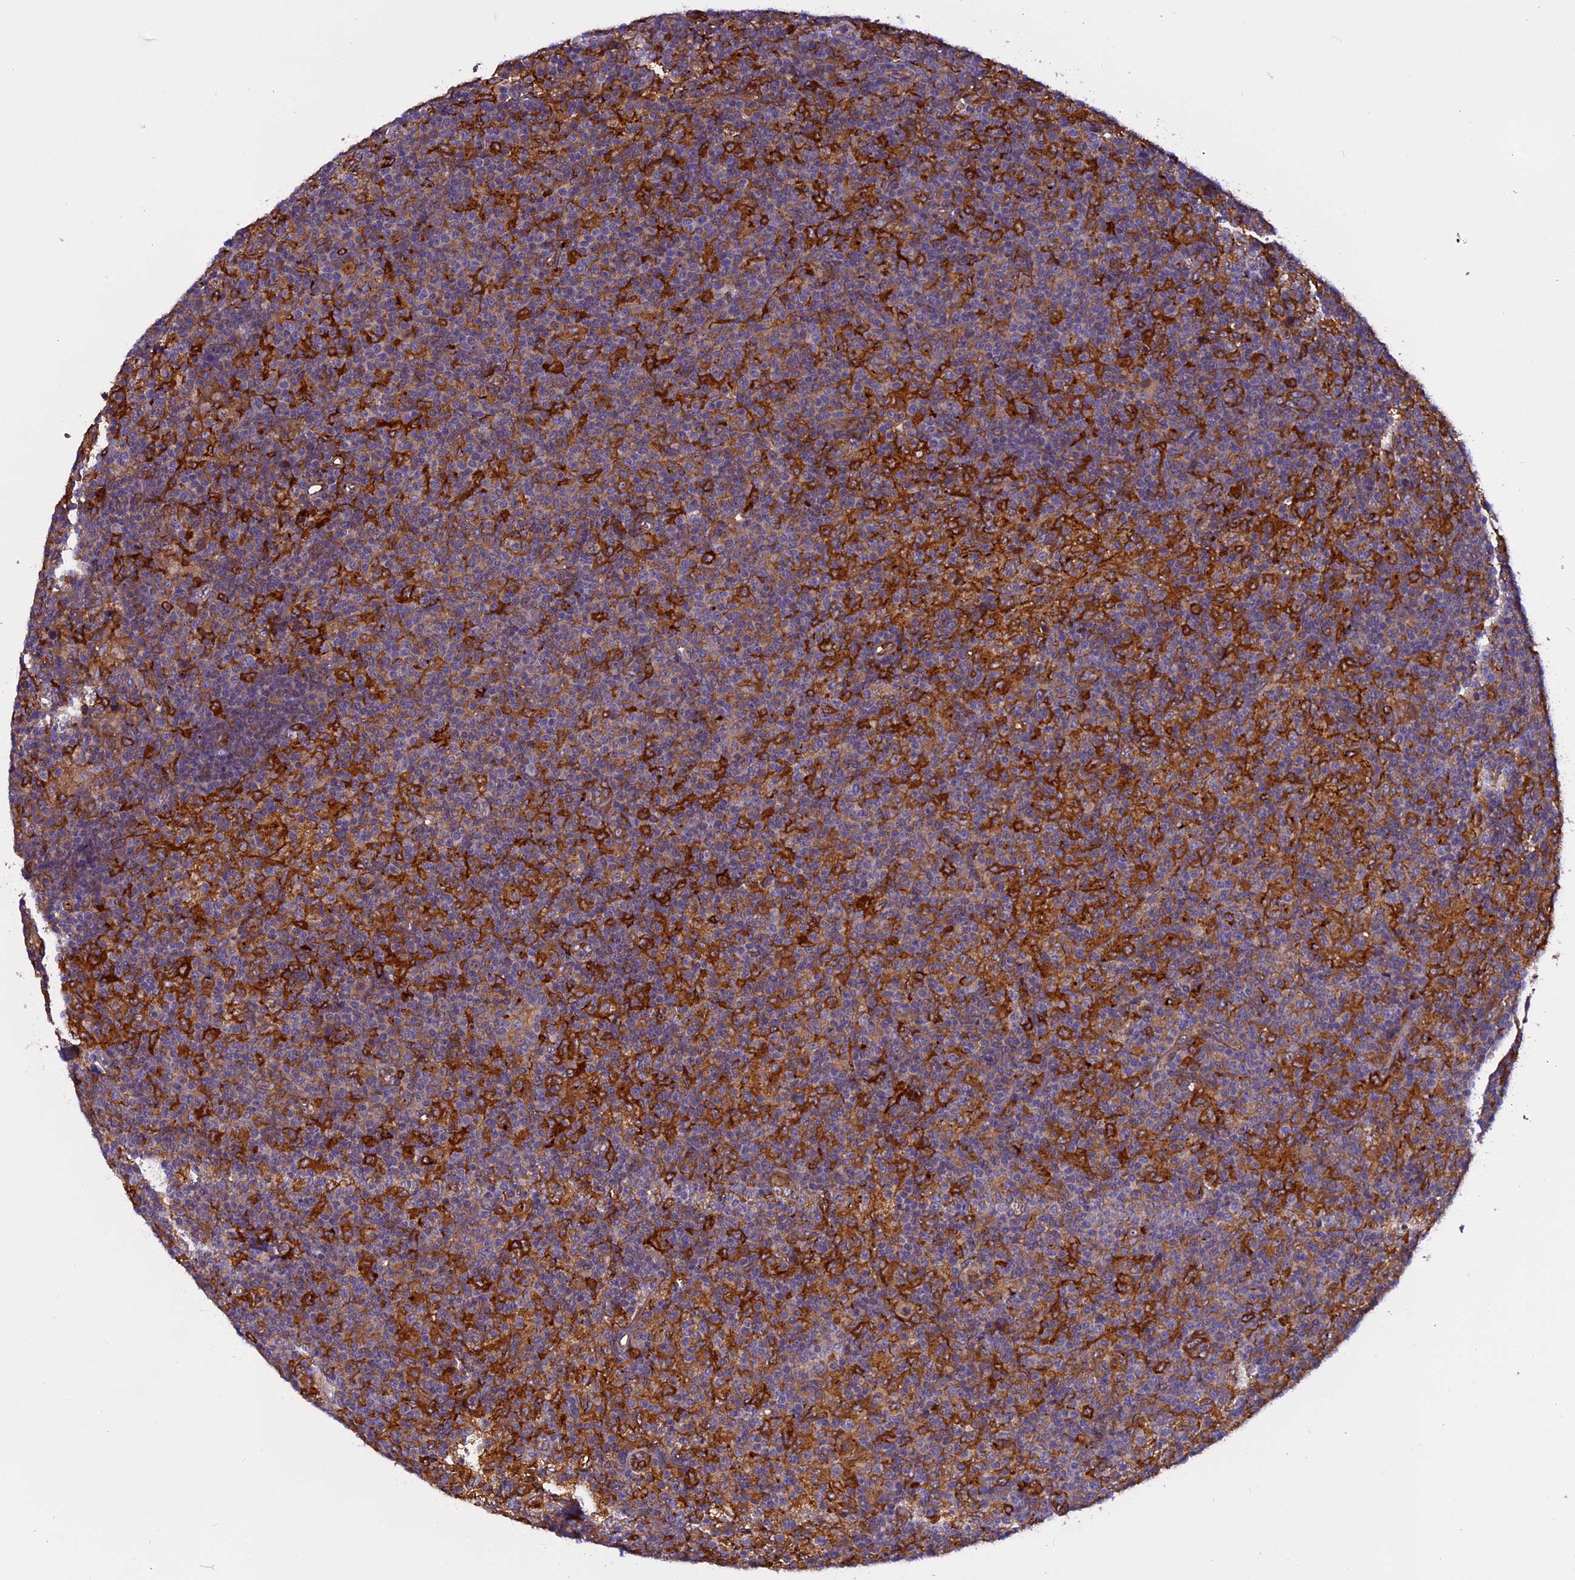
{"staining": {"intensity": "moderate", "quantity": ">75%", "location": "cytoplasmic/membranous"}, "tissue": "lymph node", "cell_type": "Germinal center cells", "image_type": "normal", "snomed": [{"axis": "morphology", "description": "Normal tissue, NOS"}, {"axis": "morphology", "description": "Inflammation, NOS"}, {"axis": "topography", "description": "Lymph node"}], "caption": "Brown immunohistochemical staining in benign human lymph node demonstrates moderate cytoplasmic/membranous staining in about >75% of germinal center cells.", "gene": "EHBP1L1", "patient": {"sex": "male", "age": 55}}